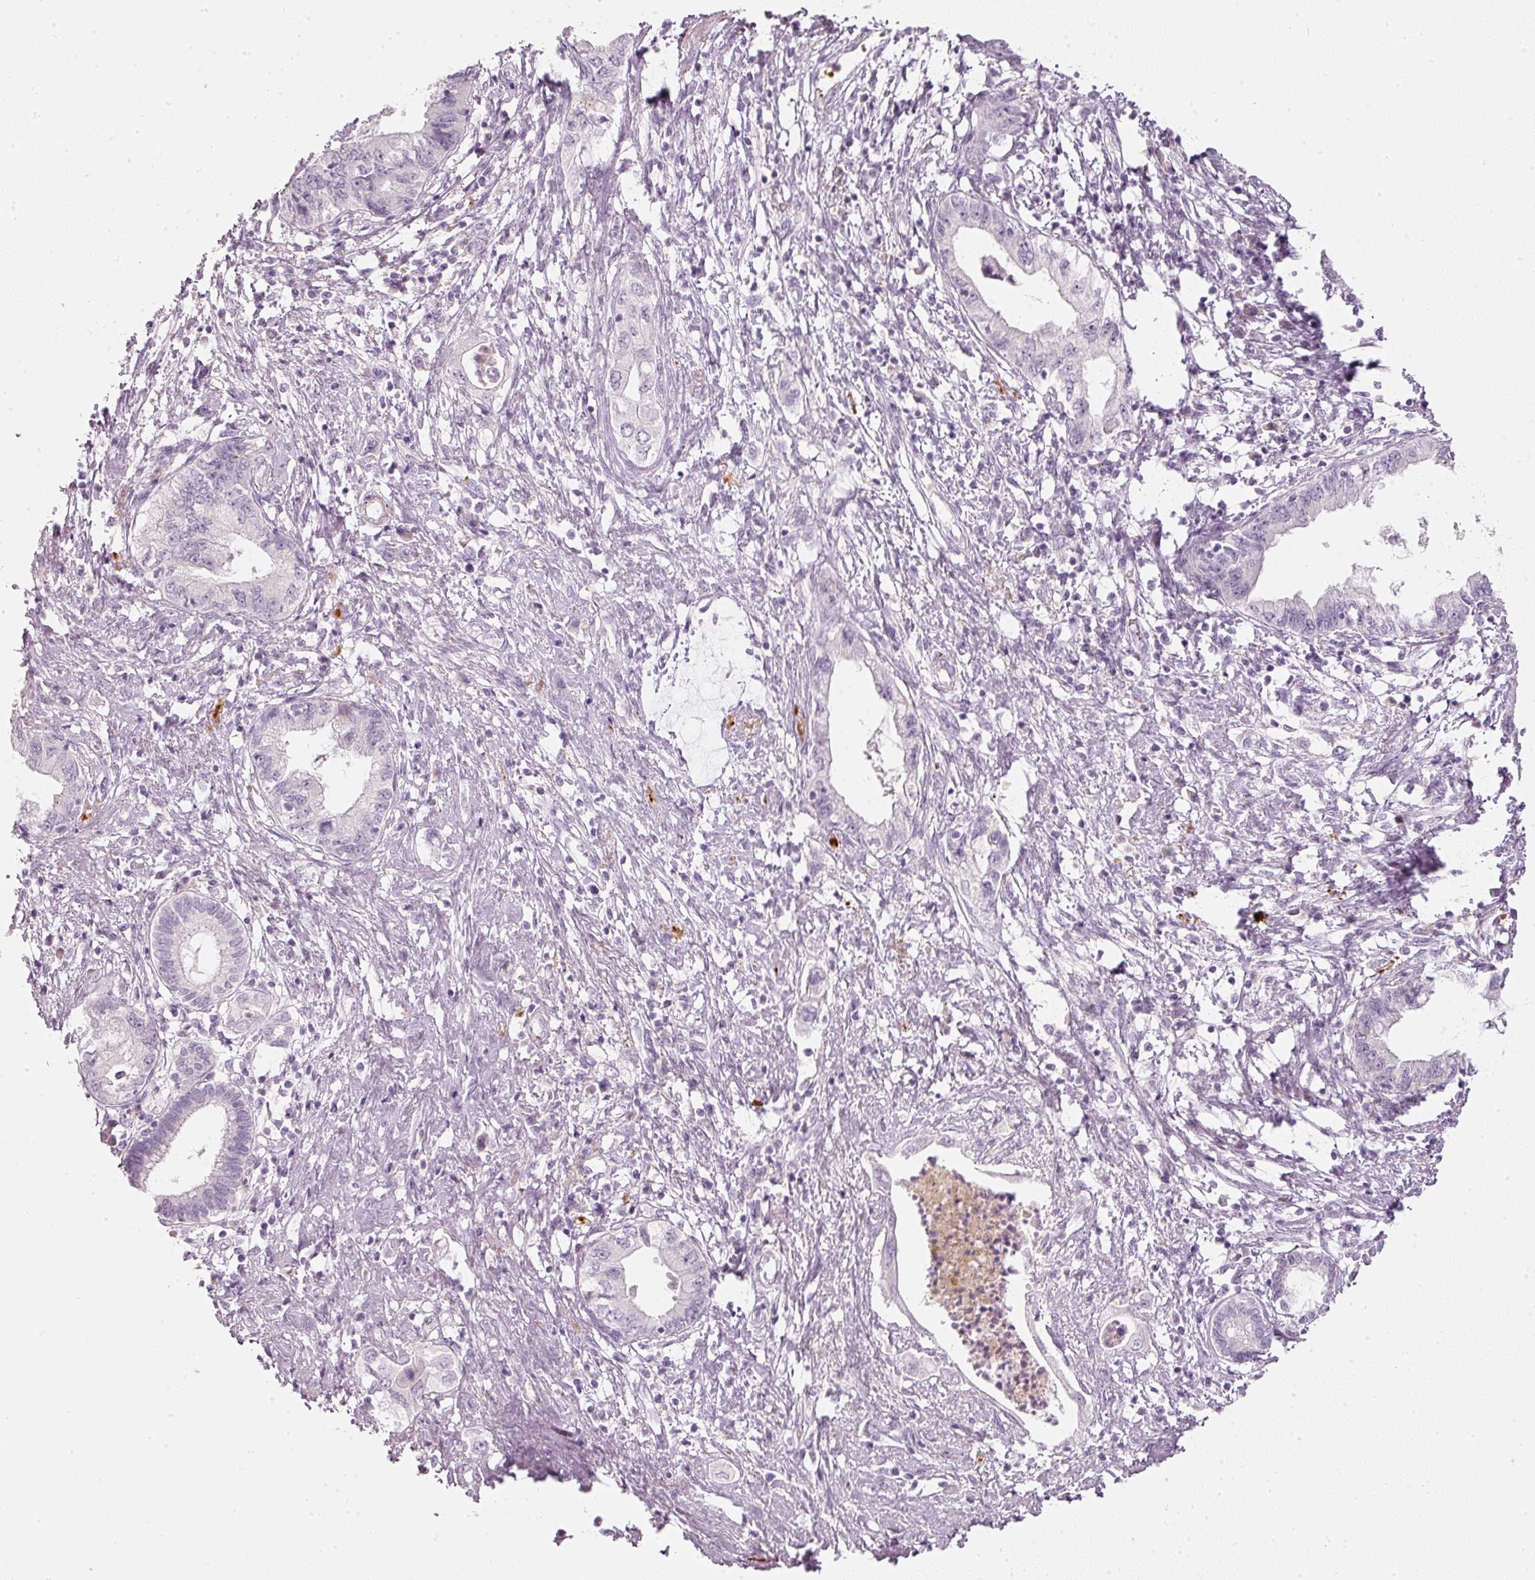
{"staining": {"intensity": "negative", "quantity": "none", "location": "none"}, "tissue": "pancreatic cancer", "cell_type": "Tumor cells", "image_type": "cancer", "snomed": [{"axis": "morphology", "description": "Adenocarcinoma, NOS"}, {"axis": "topography", "description": "Pancreas"}], "caption": "Protein analysis of pancreatic cancer reveals no significant positivity in tumor cells.", "gene": "LECT2", "patient": {"sex": "female", "age": 73}}